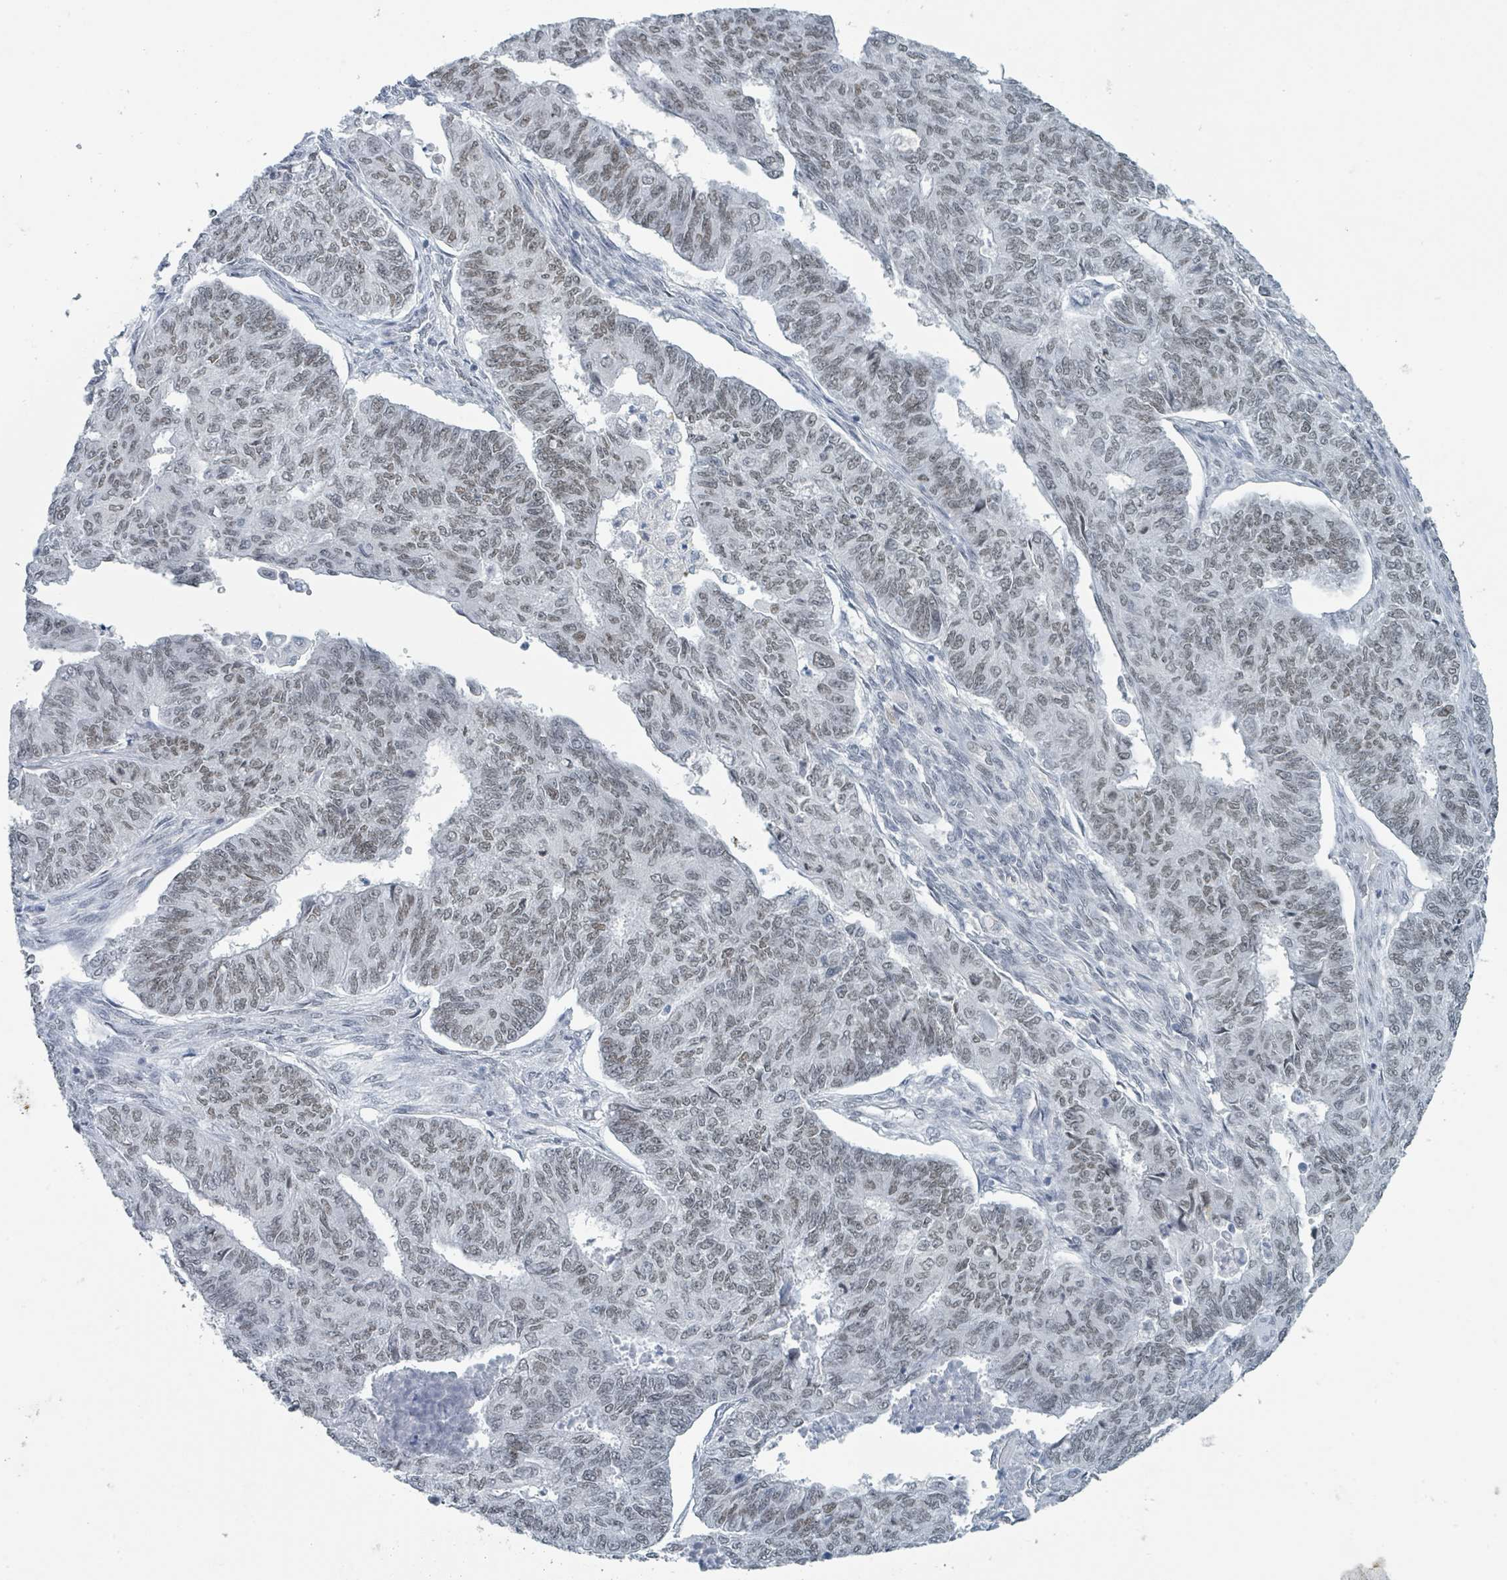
{"staining": {"intensity": "weak", "quantity": "25%-75%", "location": "nuclear"}, "tissue": "endometrial cancer", "cell_type": "Tumor cells", "image_type": "cancer", "snomed": [{"axis": "morphology", "description": "Adenocarcinoma, NOS"}, {"axis": "topography", "description": "Endometrium"}], "caption": "Immunohistochemical staining of adenocarcinoma (endometrial) shows weak nuclear protein staining in approximately 25%-75% of tumor cells. (Stains: DAB (3,3'-diaminobenzidine) in brown, nuclei in blue, Microscopy: brightfield microscopy at high magnification).", "gene": "EHMT2", "patient": {"sex": "female", "age": 32}}